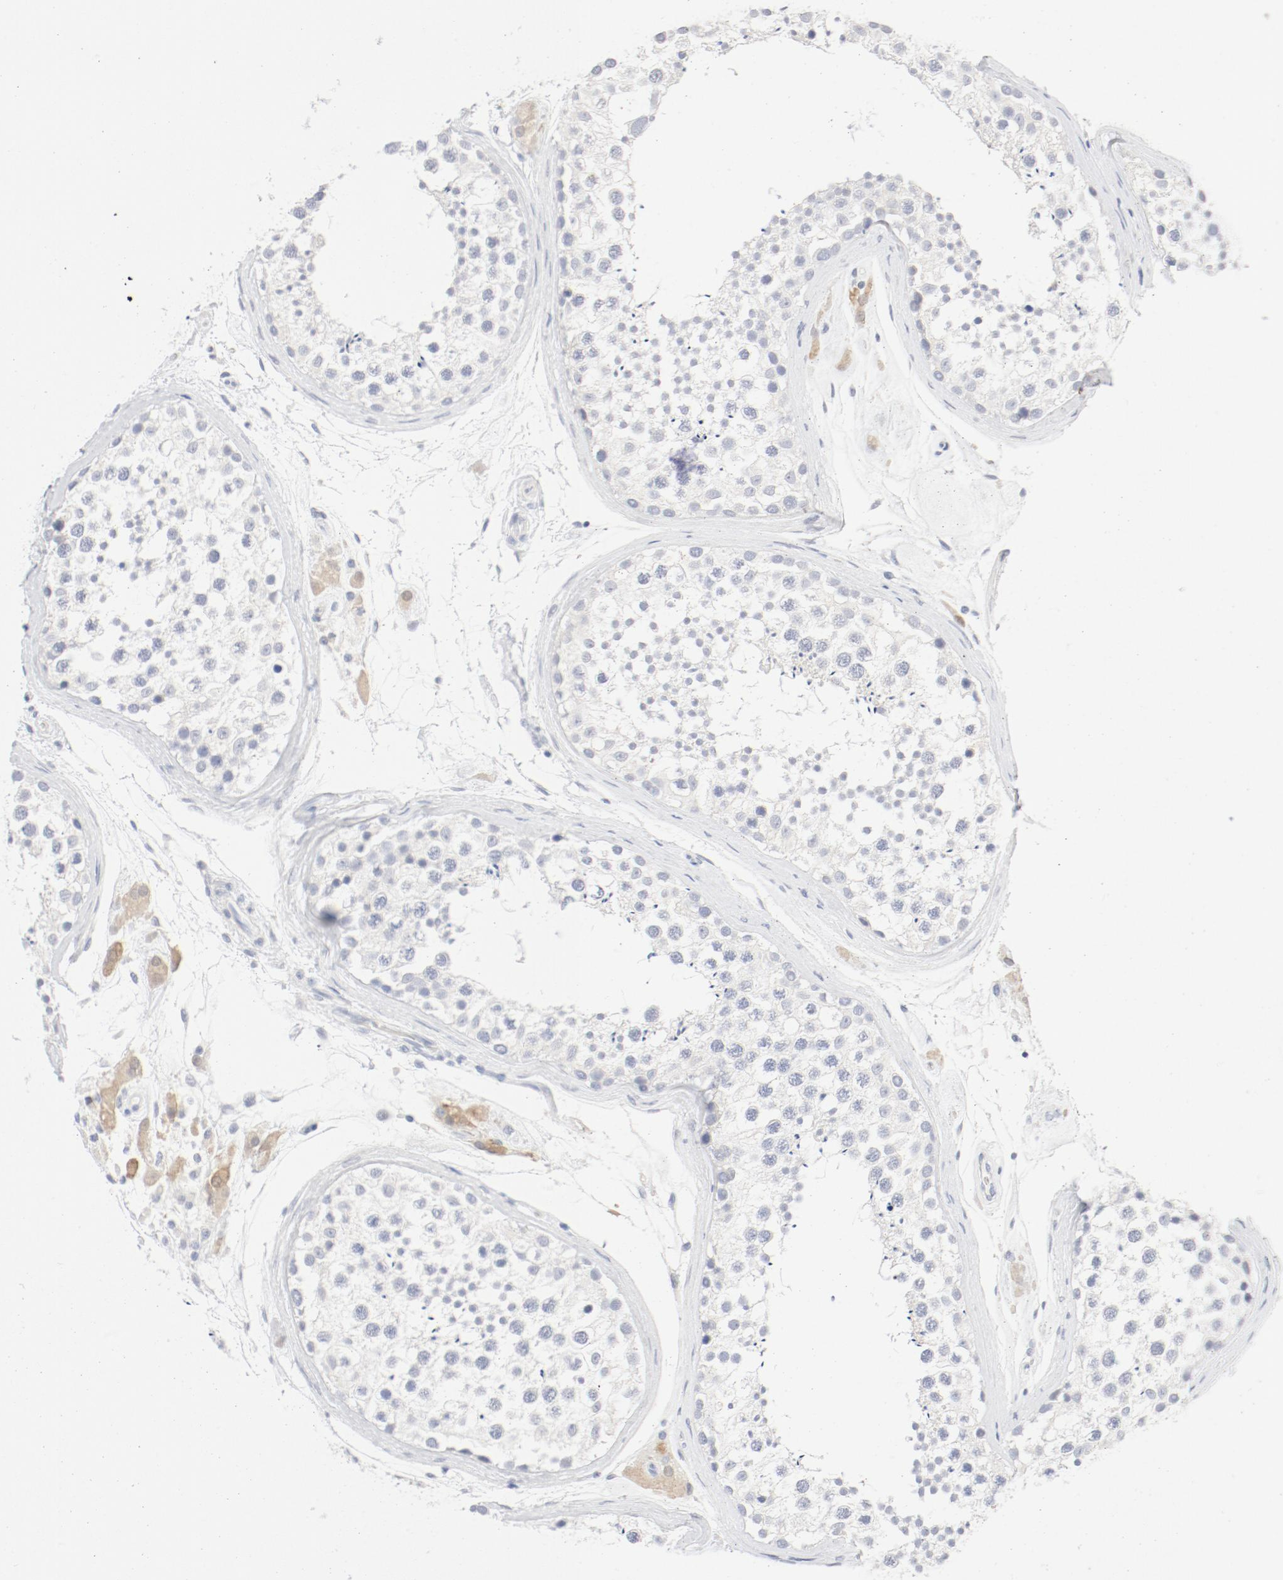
{"staining": {"intensity": "negative", "quantity": "none", "location": "none"}, "tissue": "testis", "cell_type": "Cells in seminiferous ducts", "image_type": "normal", "snomed": [{"axis": "morphology", "description": "Normal tissue, NOS"}, {"axis": "topography", "description": "Testis"}], "caption": "IHC of benign human testis reveals no staining in cells in seminiferous ducts. The staining was performed using DAB (3,3'-diaminobenzidine) to visualize the protein expression in brown, while the nuclei were stained in blue with hematoxylin (Magnification: 20x).", "gene": "PGM1", "patient": {"sex": "male", "age": 46}}